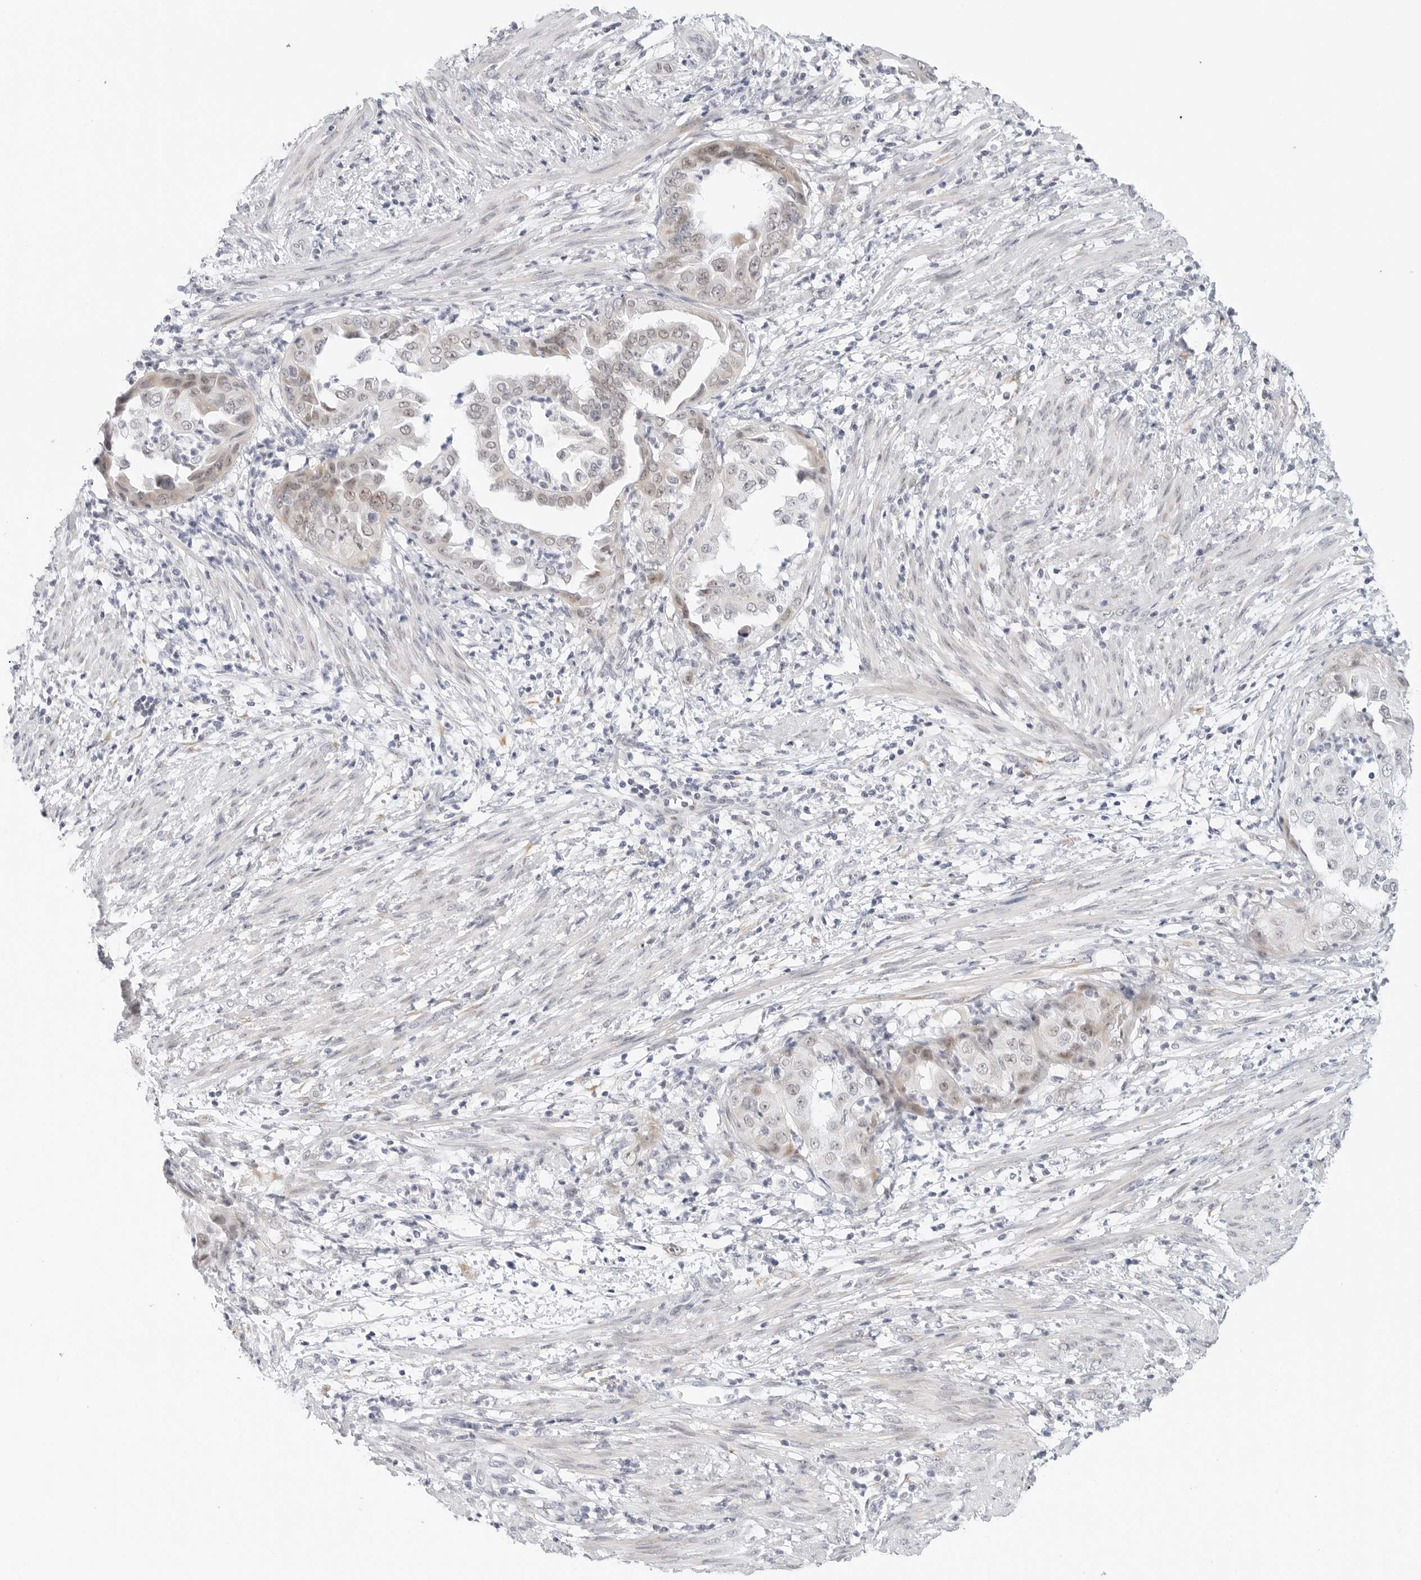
{"staining": {"intensity": "weak", "quantity": "25%-75%", "location": "cytoplasmic/membranous,nuclear"}, "tissue": "endometrial cancer", "cell_type": "Tumor cells", "image_type": "cancer", "snomed": [{"axis": "morphology", "description": "Adenocarcinoma, NOS"}, {"axis": "topography", "description": "Endometrium"}], "caption": "The photomicrograph reveals staining of endometrial adenocarcinoma, revealing weak cytoplasmic/membranous and nuclear protein positivity (brown color) within tumor cells.", "gene": "TSEN2", "patient": {"sex": "female", "age": 85}}